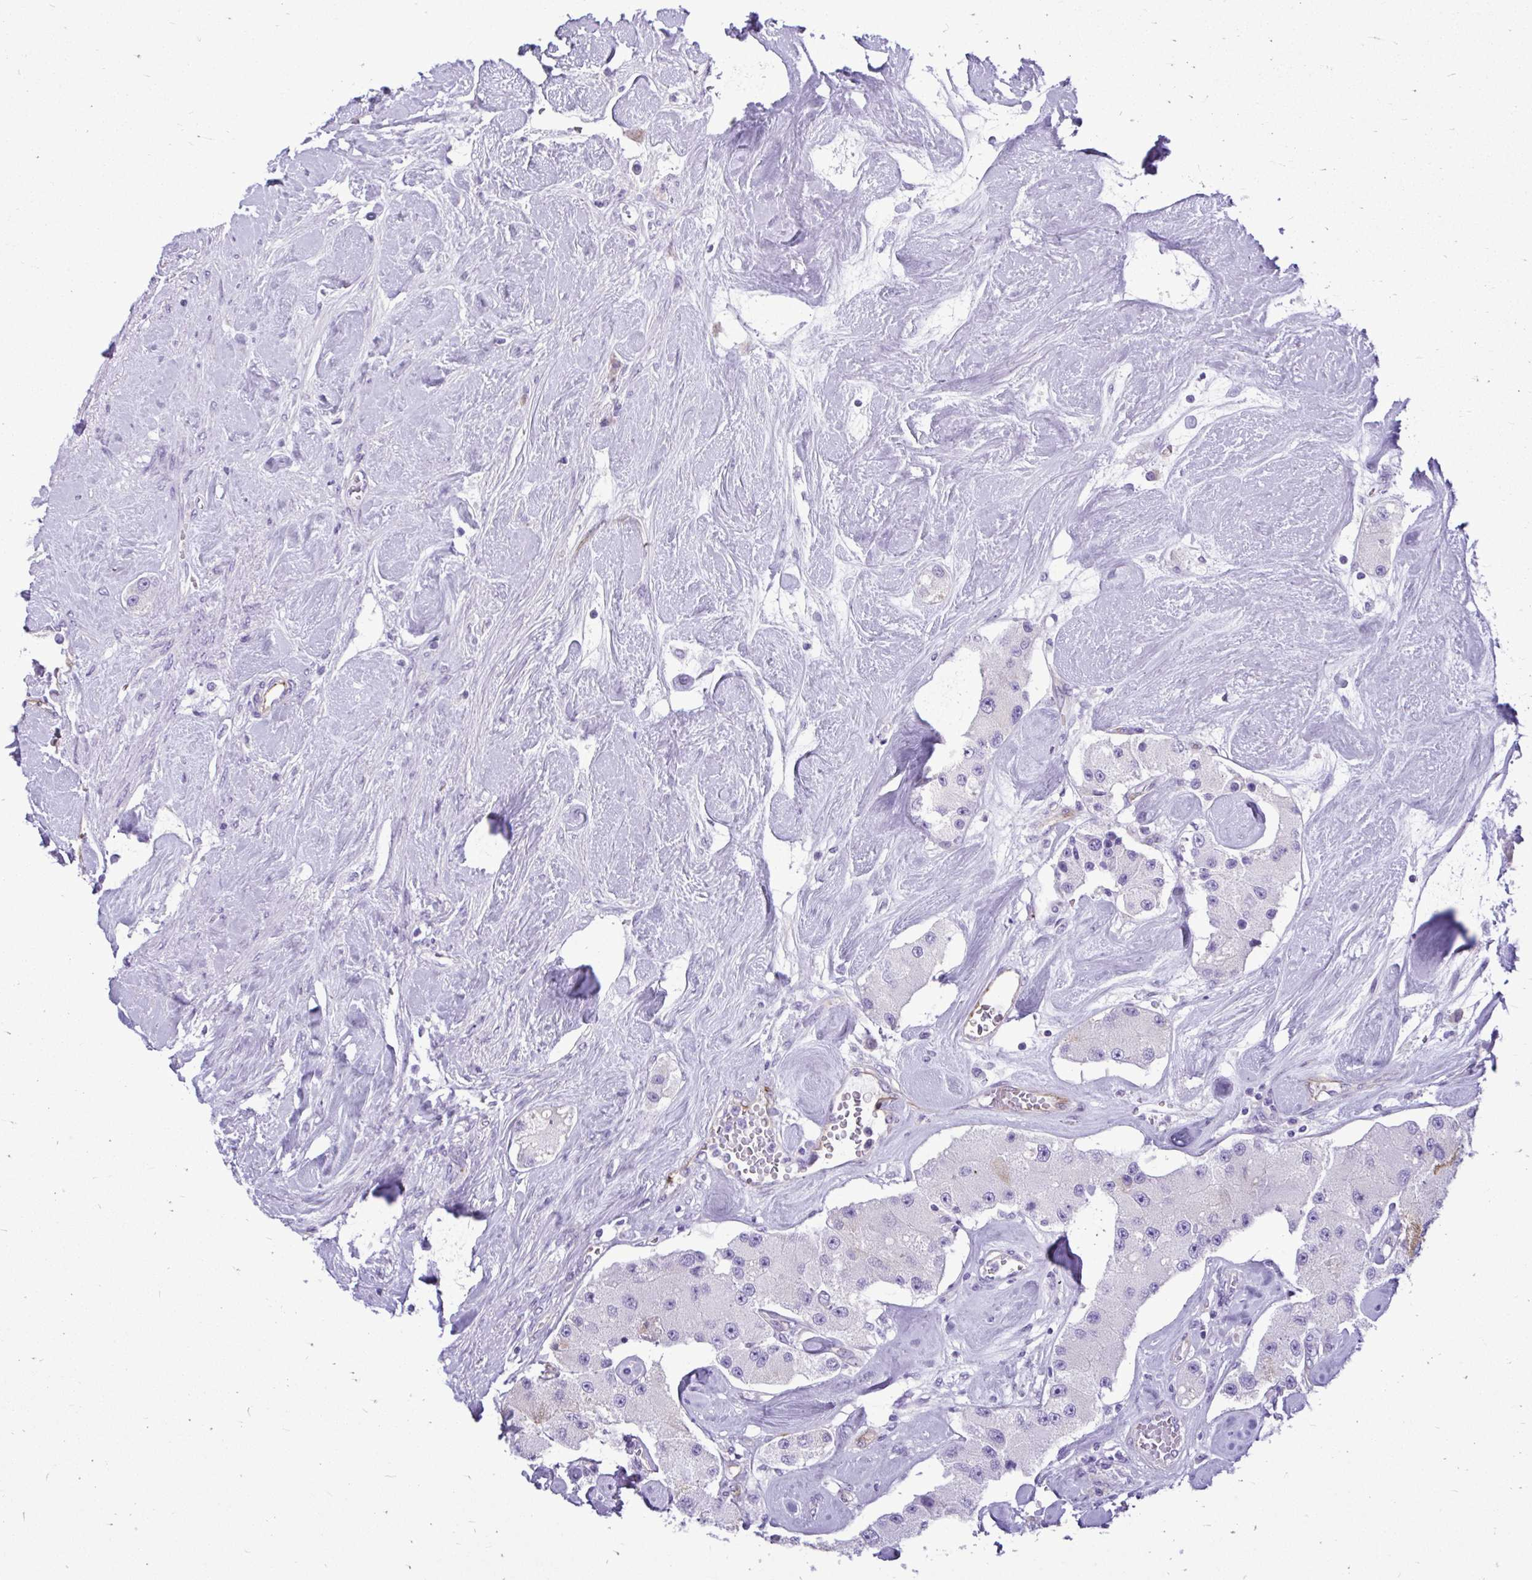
{"staining": {"intensity": "negative", "quantity": "none", "location": "none"}, "tissue": "carcinoid", "cell_type": "Tumor cells", "image_type": "cancer", "snomed": [{"axis": "morphology", "description": "Carcinoid, malignant, NOS"}, {"axis": "topography", "description": "Pancreas"}], "caption": "Tumor cells show no significant protein staining in malignant carcinoid.", "gene": "ABCG2", "patient": {"sex": "male", "age": 41}}